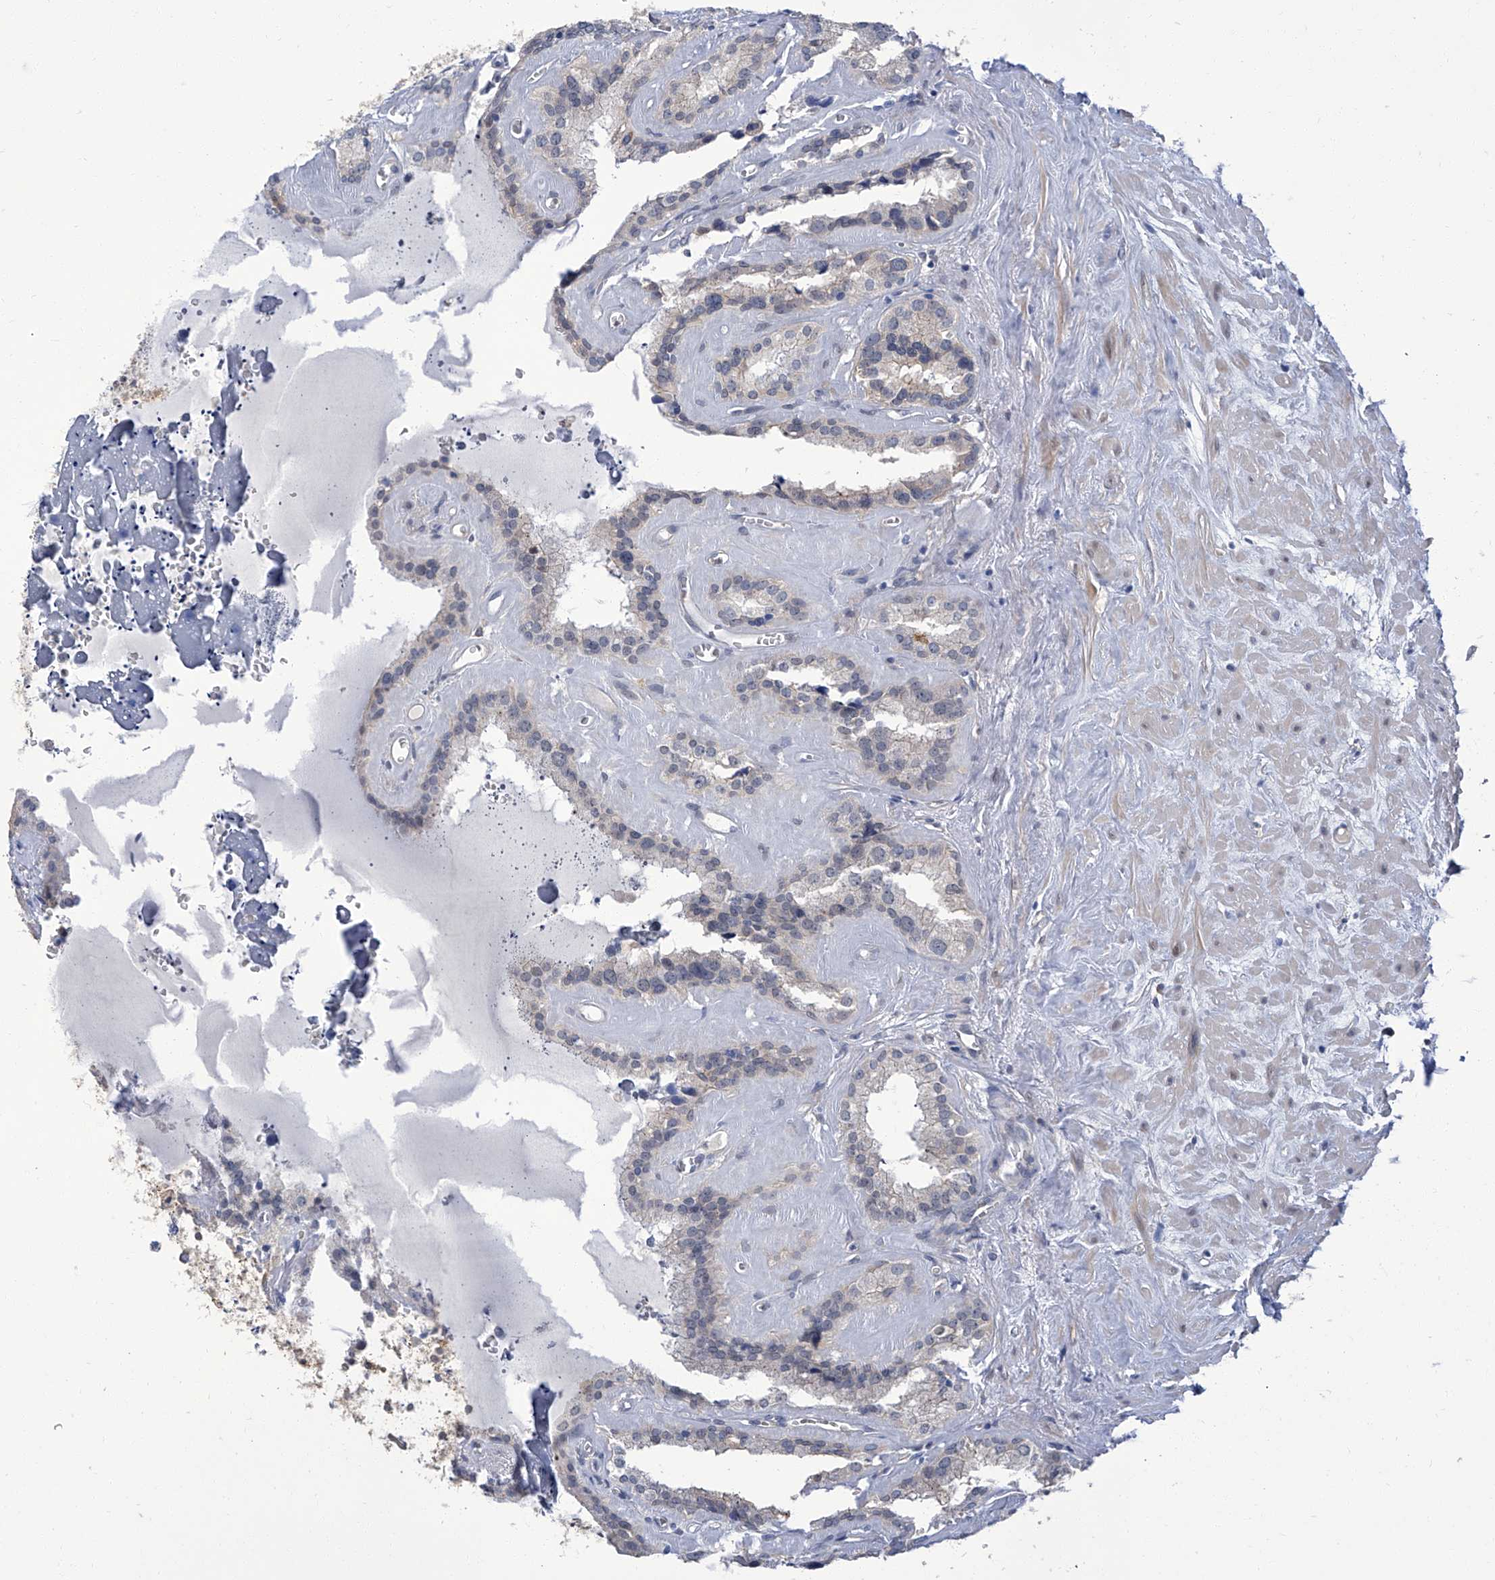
{"staining": {"intensity": "negative", "quantity": "none", "location": "none"}, "tissue": "seminal vesicle", "cell_type": "Glandular cells", "image_type": "normal", "snomed": [{"axis": "morphology", "description": "Normal tissue, NOS"}, {"axis": "topography", "description": "Prostate"}, {"axis": "topography", "description": "Seminal veicle"}], "caption": "This histopathology image is of normal seminal vesicle stained with immunohistochemistry (IHC) to label a protein in brown with the nuclei are counter-stained blue. There is no staining in glandular cells. The staining was performed using DAB (3,3'-diaminobenzidine) to visualize the protein expression in brown, while the nuclei were stained in blue with hematoxylin (Magnification: 20x).", "gene": "PARD3", "patient": {"sex": "male", "age": 59}}